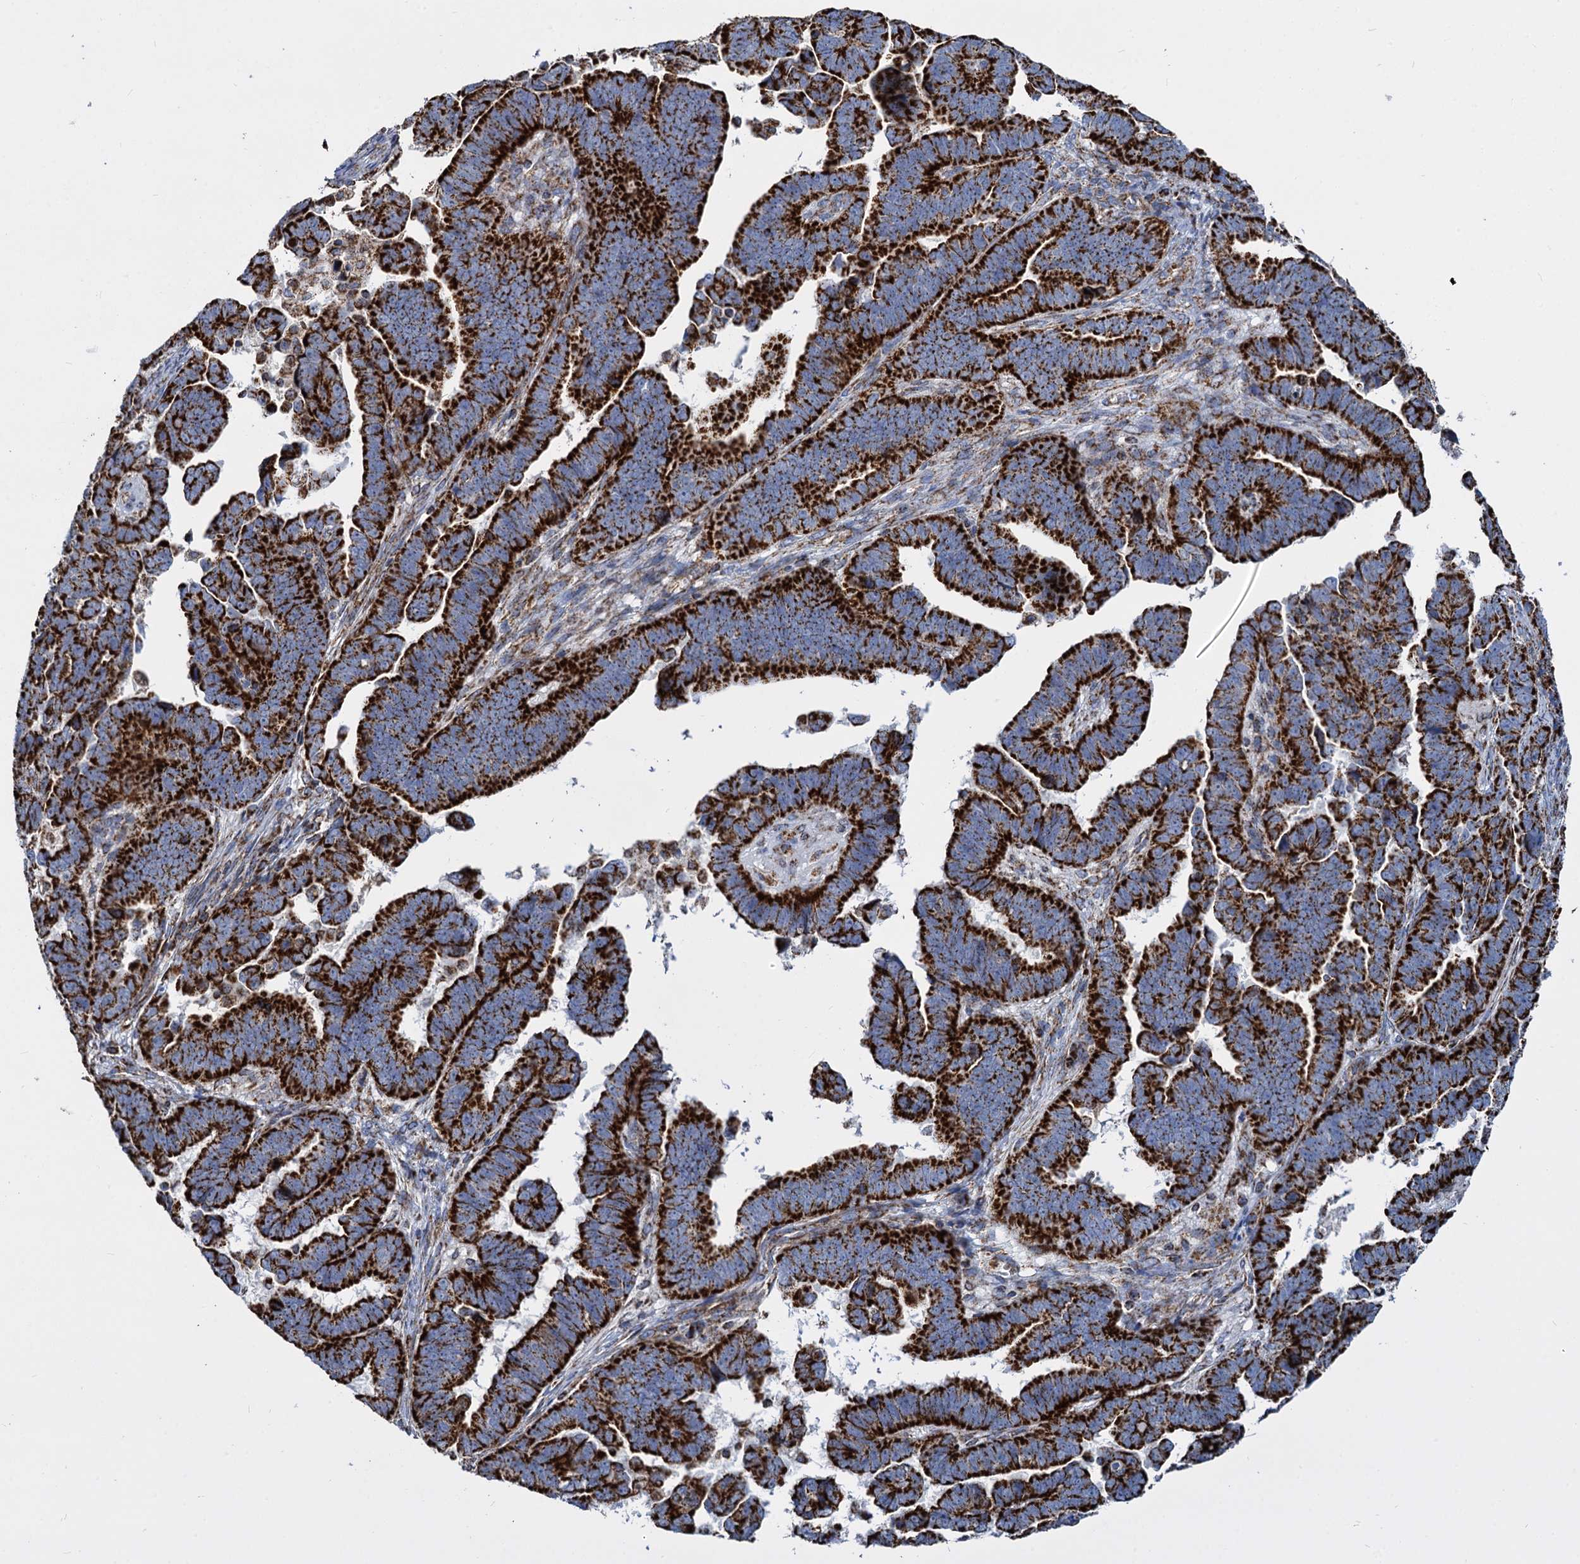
{"staining": {"intensity": "strong", "quantity": ">75%", "location": "cytoplasmic/membranous"}, "tissue": "endometrial cancer", "cell_type": "Tumor cells", "image_type": "cancer", "snomed": [{"axis": "morphology", "description": "Adenocarcinoma, NOS"}, {"axis": "topography", "description": "Endometrium"}], "caption": "Protein expression analysis of human endometrial adenocarcinoma reveals strong cytoplasmic/membranous staining in about >75% of tumor cells.", "gene": "TIMM10", "patient": {"sex": "female", "age": 75}}